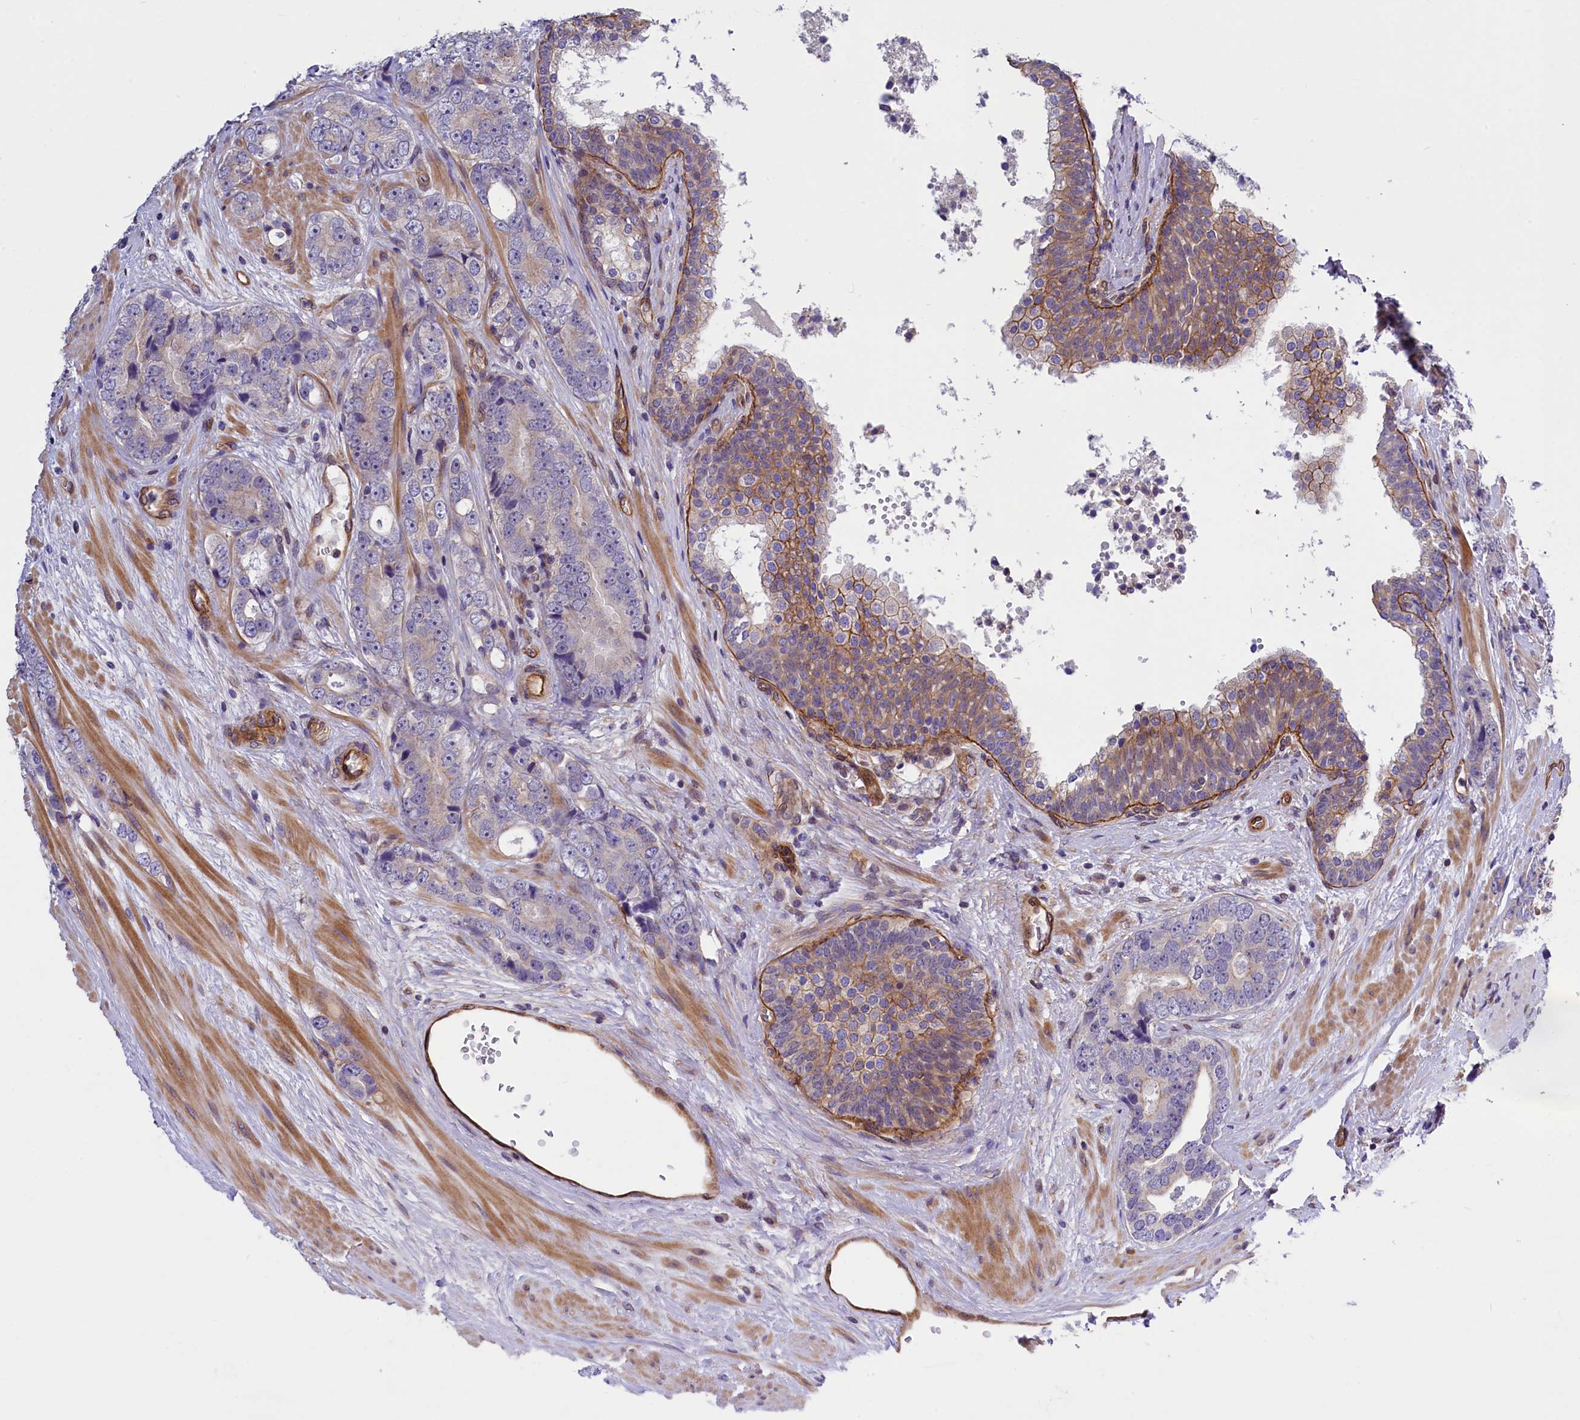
{"staining": {"intensity": "negative", "quantity": "none", "location": "none"}, "tissue": "prostate cancer", "cell_type": "Tumor cells", "image_type": "cancer", "snomed": [{"axis": "morphology", "description": "Adenocarcinoma, High grade"}, {"axis": "topography", "description": "Prostate"}], "caption": "There is no significant positivity in tumor cells of prostate adenocarcinoma (high-grade). Nuclei are stained in blue.", "gene": "MED20", "patient": {"sex": "male", "age": 56}}